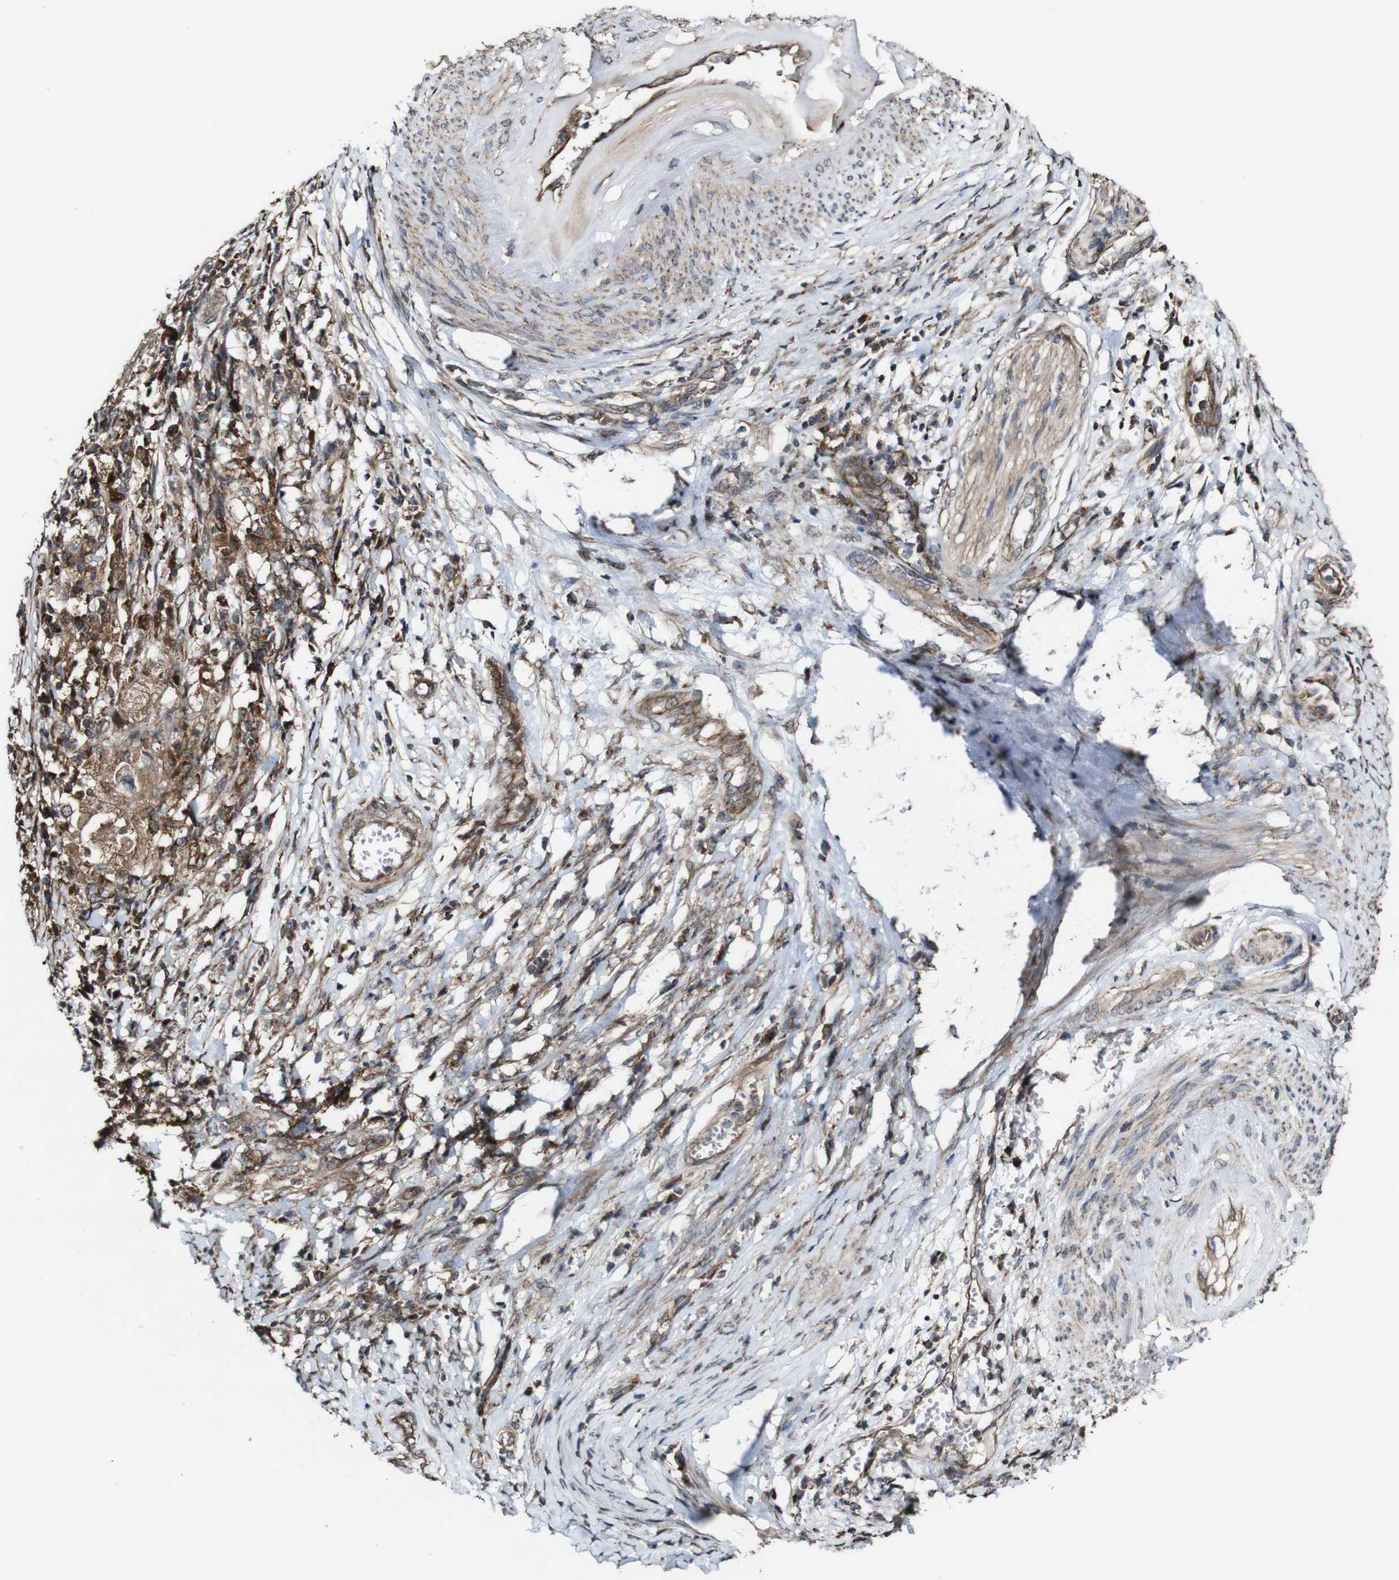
{"staining": {"intensity": "strong", "quantity": ">75%", "location": "cytoplasmic/membranous"}, "tissue": "cervical cancer", "cell_type": "Tumor cells", "image_type": "cancer", "snomed": [{"axis": "morphology", "description": "Squamous cell carcinoma, NOS"}, {"axis": "topography", "description": "Cervix"}], "caption": "Cervical cancer stained for a protein shows strong cytoplasmic/membranous positivity in tumor cells.", "gene": "BTN3A3", "patient": {"sex": "female", "age": 39}}